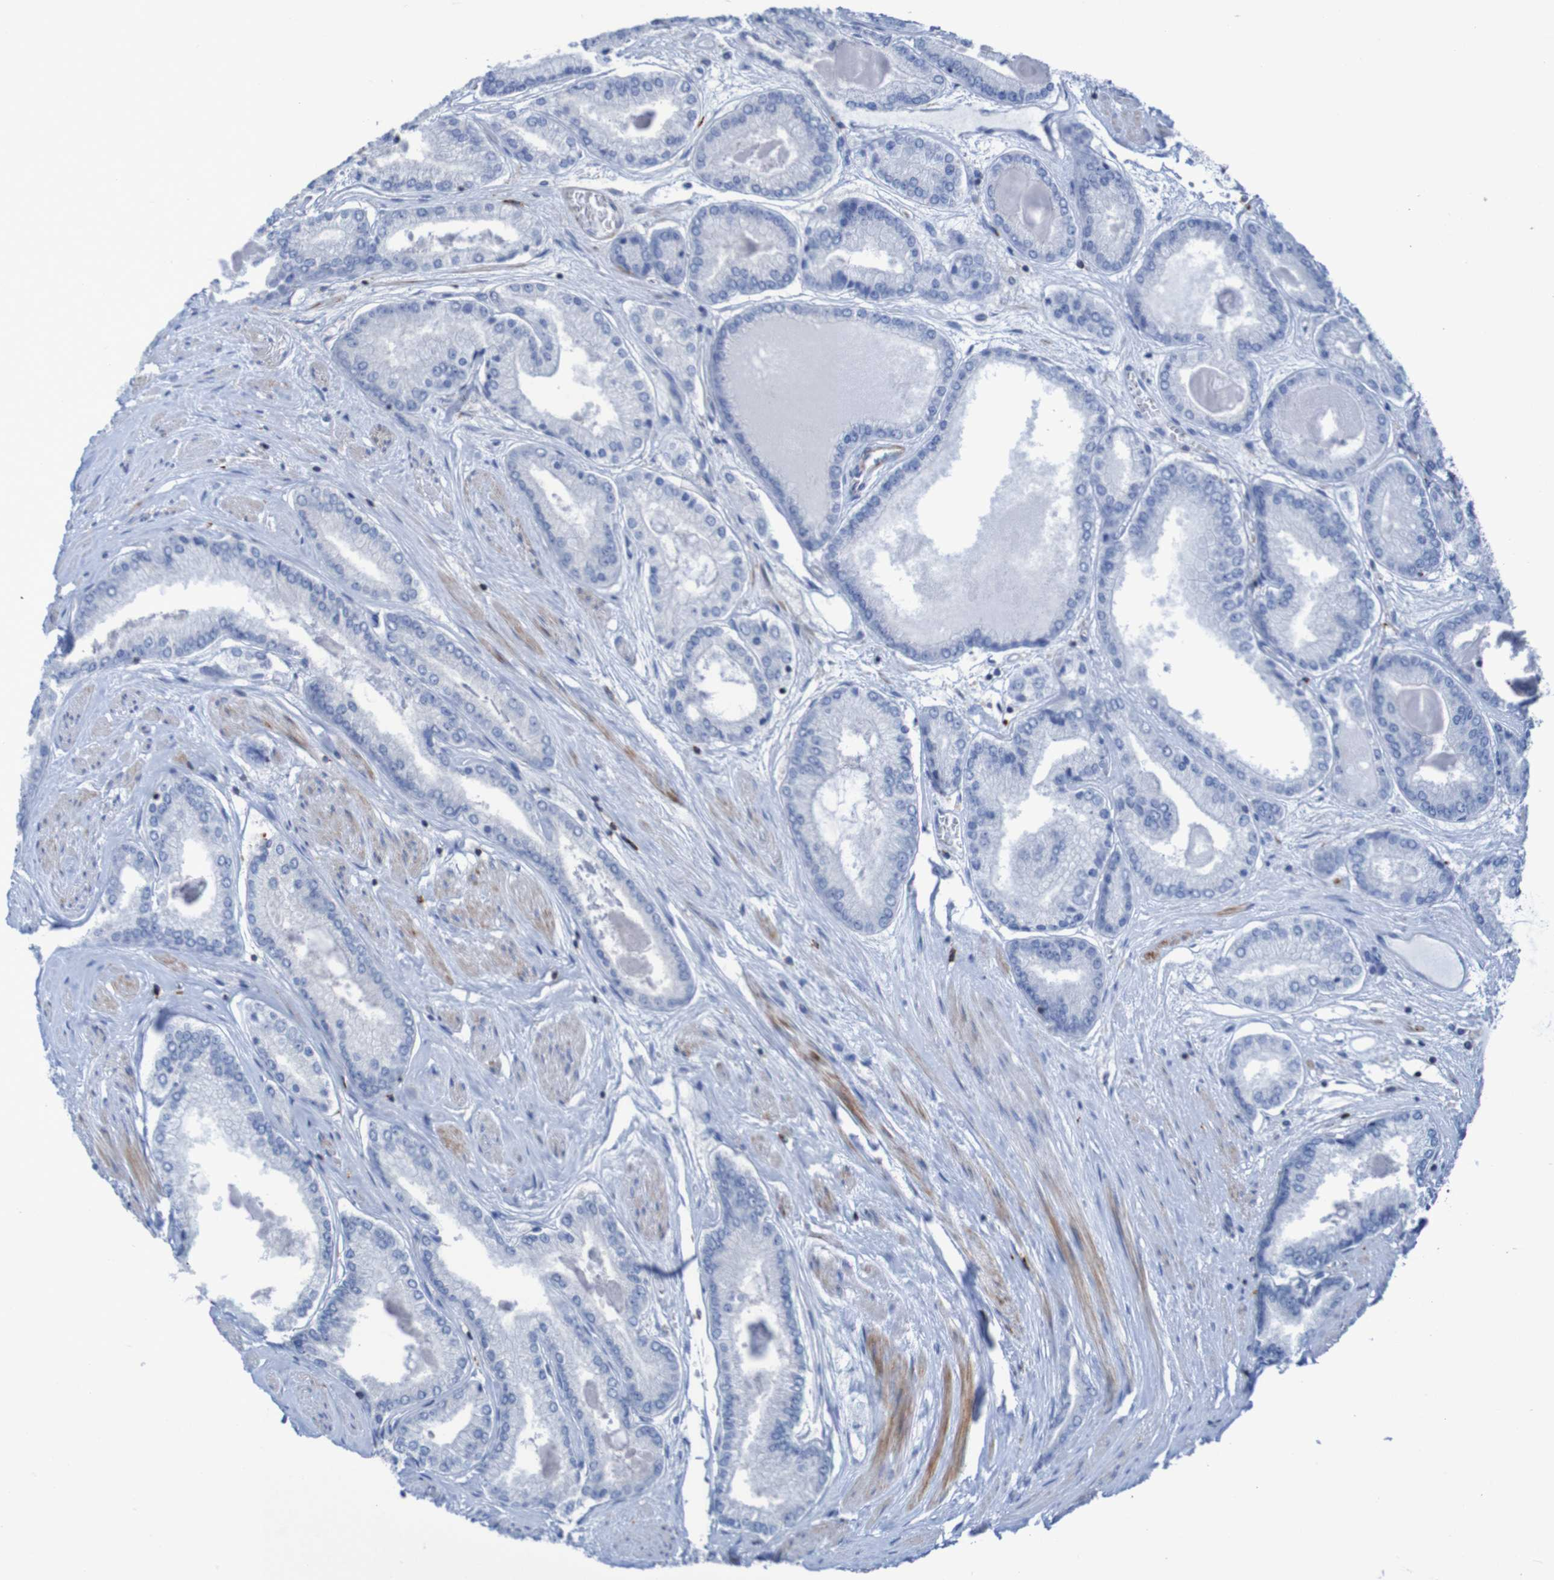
{"staining": {"intensity": "negative", "quantity": "none", "location": "none"}, "tissue": "prostate cancer", "cell_type": "Tumor cells", "image_type": "cancer", "snomed": [{"axis": "morphology", "description": "Adenocarcinoma, High grade"}, {"axis": "topography", "description": "Prostate"}], "caption": "Prostate high-grade adenocarcinoma was stained to show a protein in brown. There is no significant positivity in tumor cells.", "gene": "RNF182", "patient": {"sex": "male", "age": 59}}